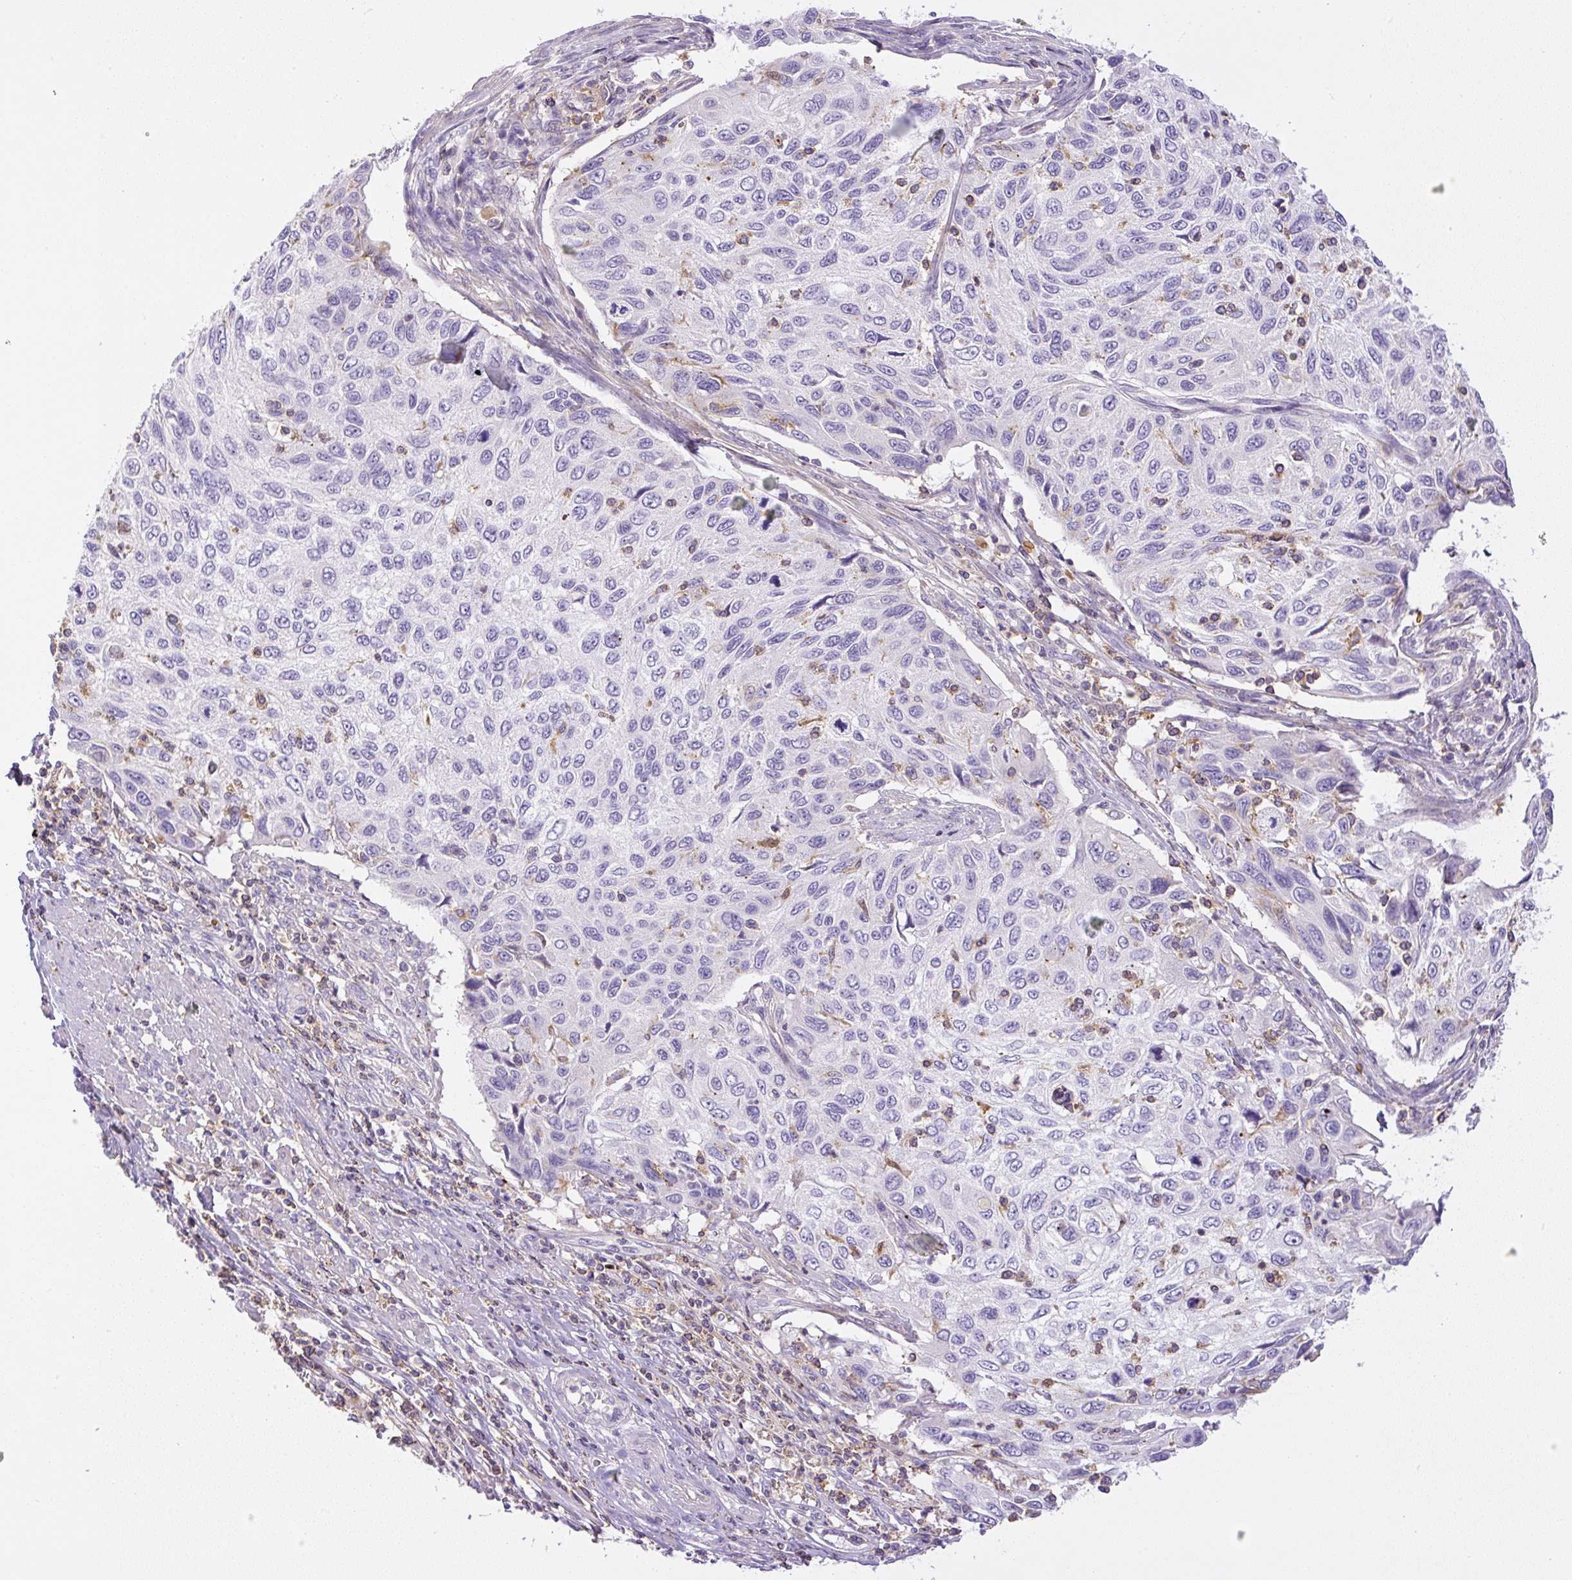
{"staining": {"intensity": "negative", "quantity": "none", "location": "none"}, "tissue": "cervical cancer", "cell_type": "Tumor cells", "image_type": "cancer", "snomed": [{"axis": "morphology", "description": "Squamous cell carcinoma, NOS"}, {"axis": "topography", "description": "Cervix"}], "caption": "This is an immunohistochemistry histopathology image of human cervical cancer (squamous cell carcinoma). There is no positivity in tumor cells.", "gene": "PIP5KL1", "patient": {"sex": "female", "age": 70}}